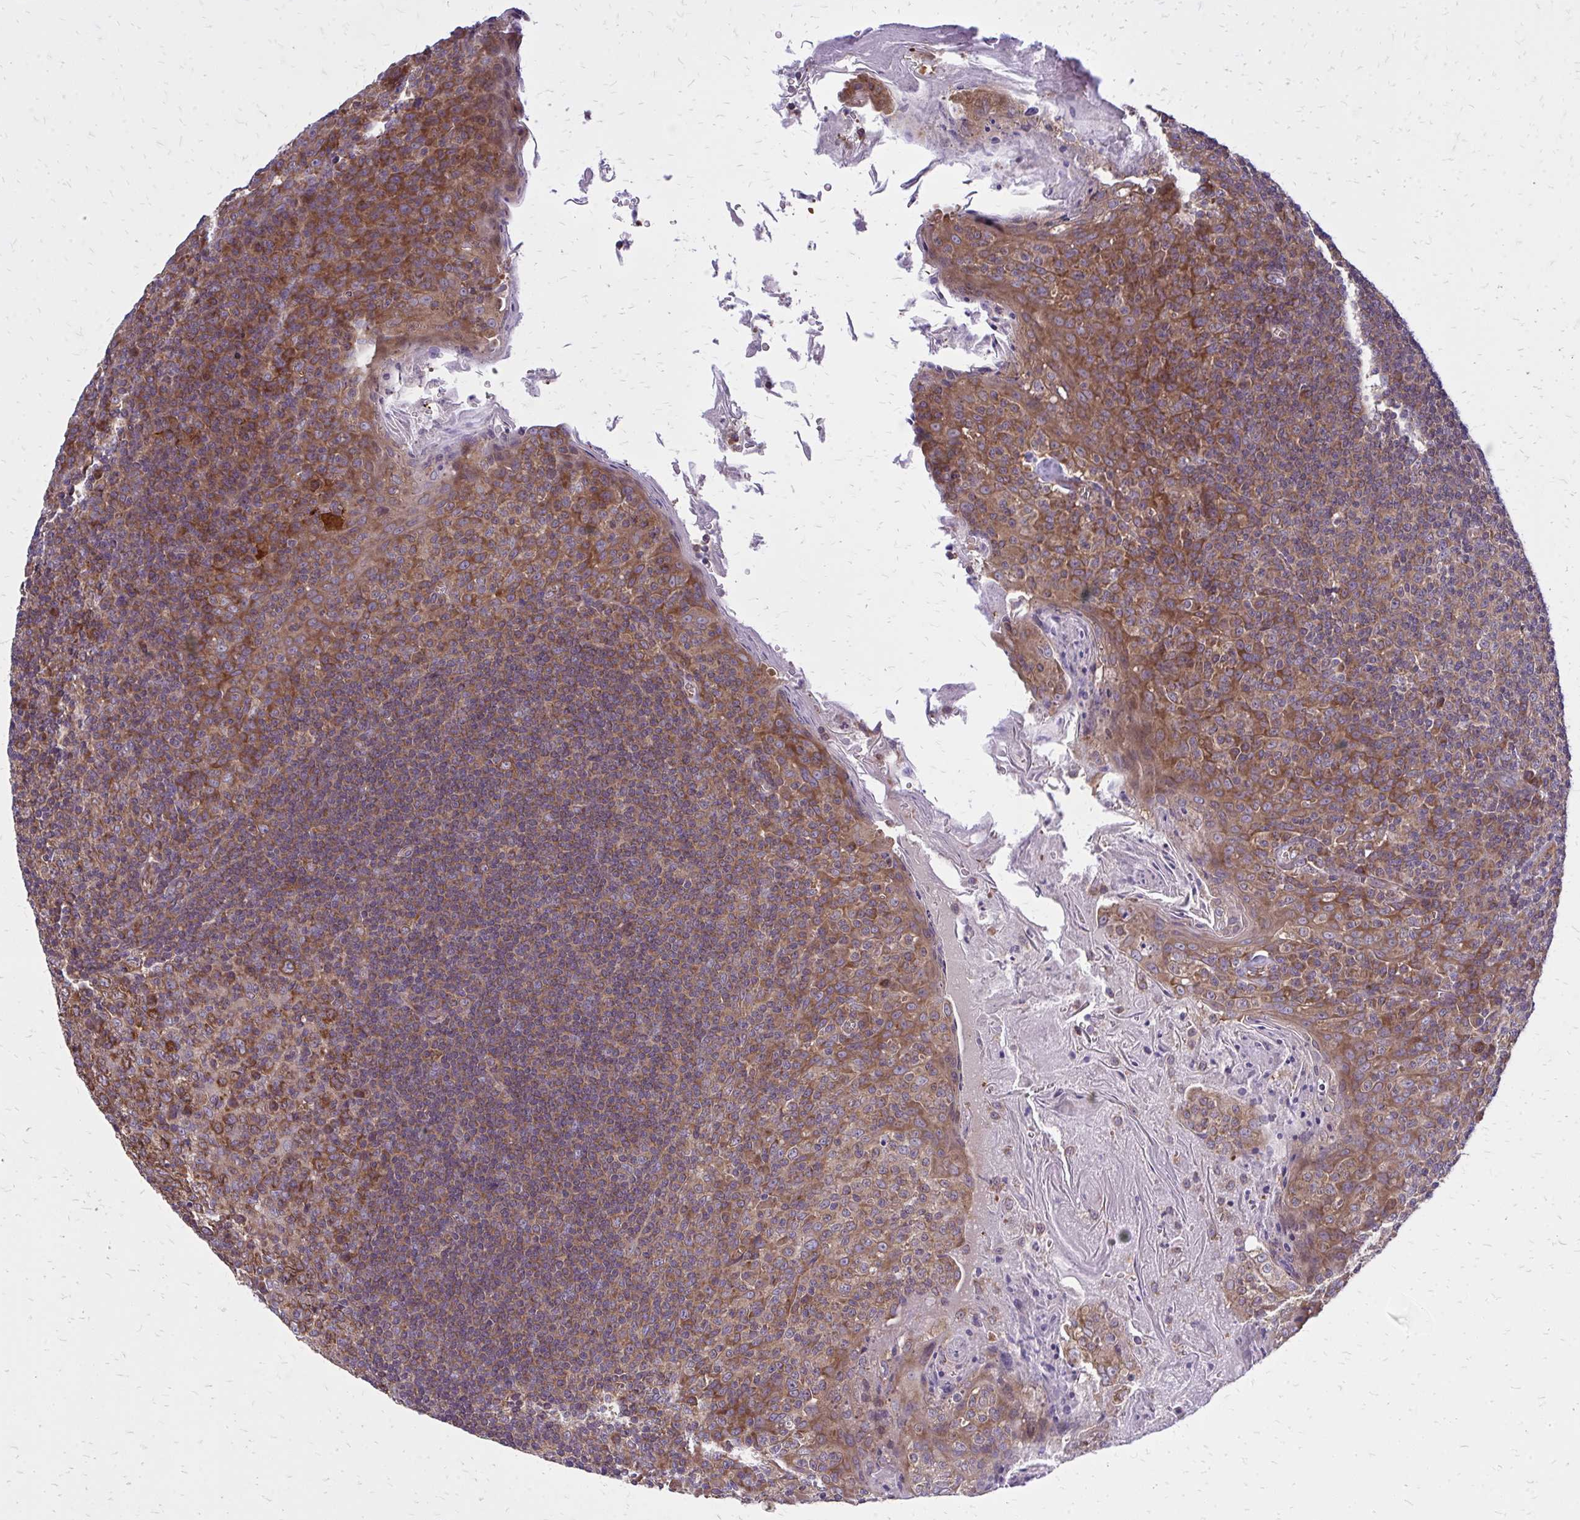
{"staining": {"intensity": "moderate", "quantity": ">75%", "location": "cytoplasmic/membranous"}, "tissue": "tonsil", "cell_type": "Germinal center cells", "image_type": "normal", "snomed": [{"axis": "morphology", "description": "Normal tissue, NOS"}, {"axis": "topography", "description": "Tonsil"}], "caption": "High-magnification brightfield microscopy of unremarkable tonsil stained with DAB (brown) and counterstained with hematoxylin (blue). germinal center cells exhibit moderate cytoplasmic/membranous positivity is appreciated in about>75% of cells.", "gene": "PDK4", "patient": {"sex": "male", "age": 27}}